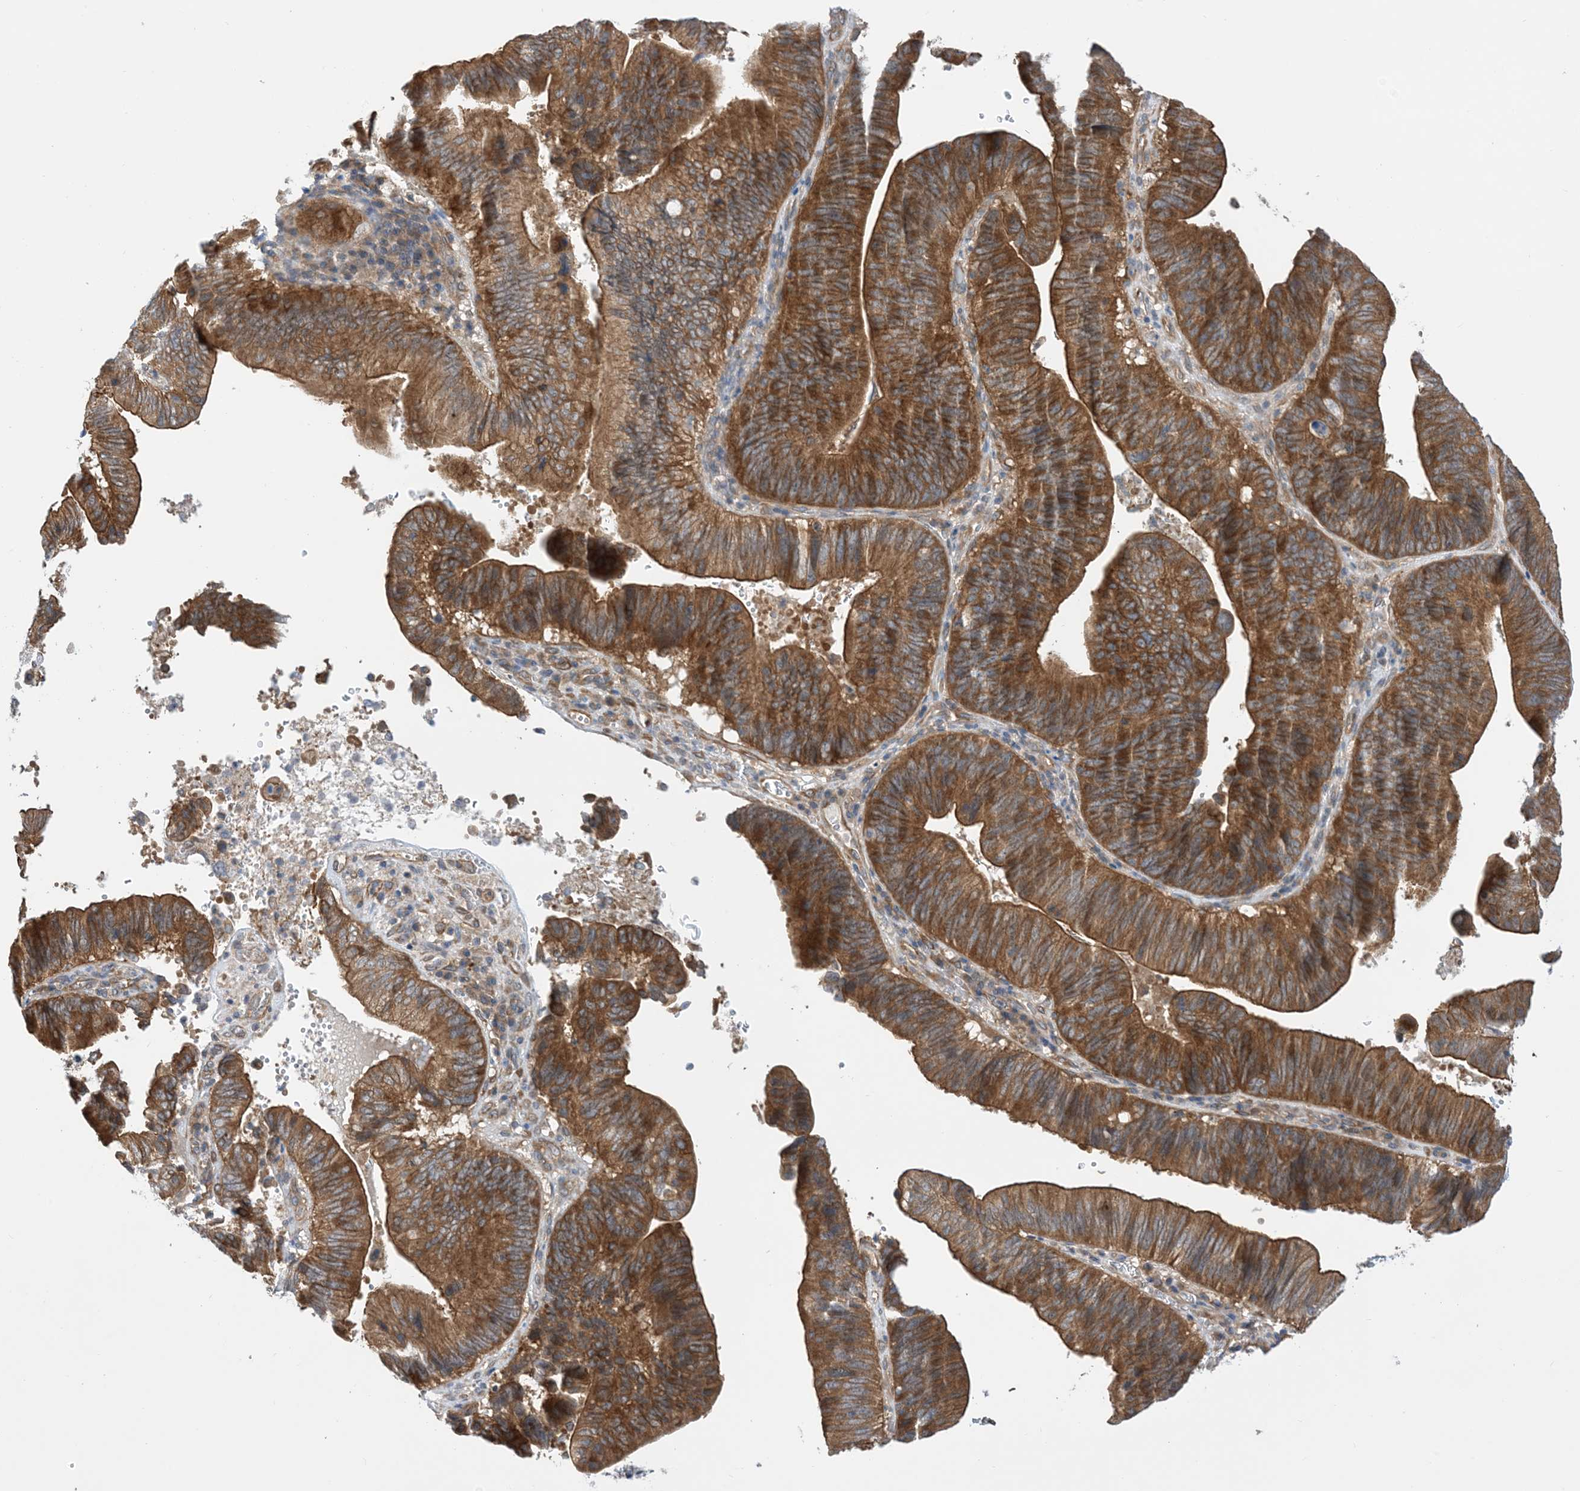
{"staining": {"intensity": "strong", "quantity": ">75%", "location": "cytoplasmic/membranous"}, "tissue": "pancreatic cancer", "cell_type": "Tumor cells", "image_type": "cancer", "snomed": [{"axis": "morphology", "description": "Adenocarcinoma, NOS"}, {"axis": "topography", "description": "Pancreas"}], "caption": "A brown stain labels strong cytoplasmic/membranous expression of a protein in human pancreatic cancer tumor cells.", "gene": "EHBP1", "patient": {"sex": "male", "age": 63}}